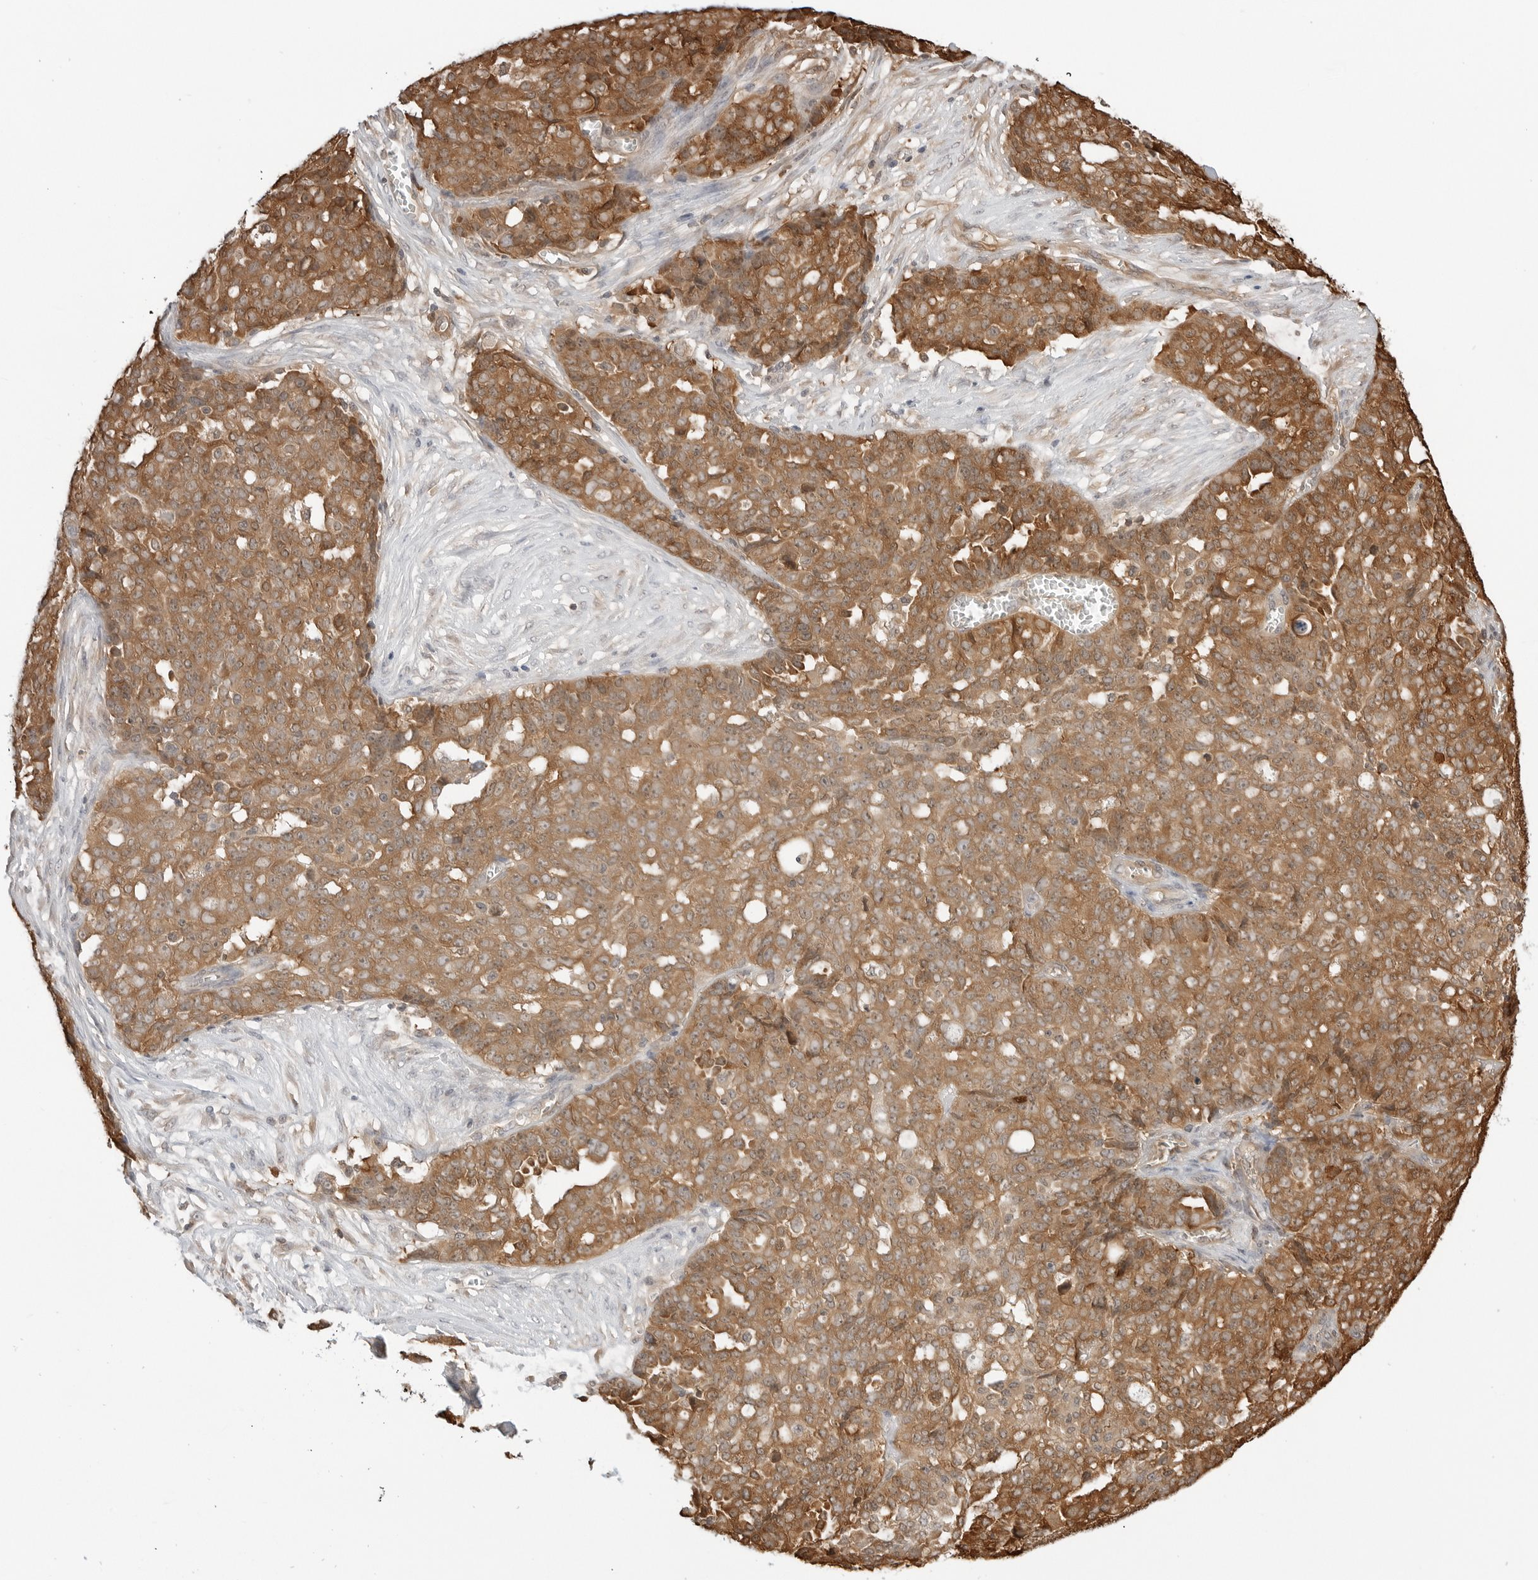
{"staining": {"intensity": "moderate", "quantity": ">75%", "location": "cytoplasmic/membranous"}, "tissue": "ovarian cancer", "cell_type": "Tumor cells", "image_type": "cancer", "snomed": [{"axis": "morphology", "description": "Cystadenocarcinoma, serous, NOS"}, {"axis": "topography", "description": "Soft tissue"}, {"axis": "topography", "description": "Ovary"}], "caption": "Brown immunohistochemical staining in ovarian cancer exhibits moderate cytoplasmic/membranous staining in about >75% of tumor cells.", "gene": "NUDC", "patient": {"sex": "female", "age": 57}}